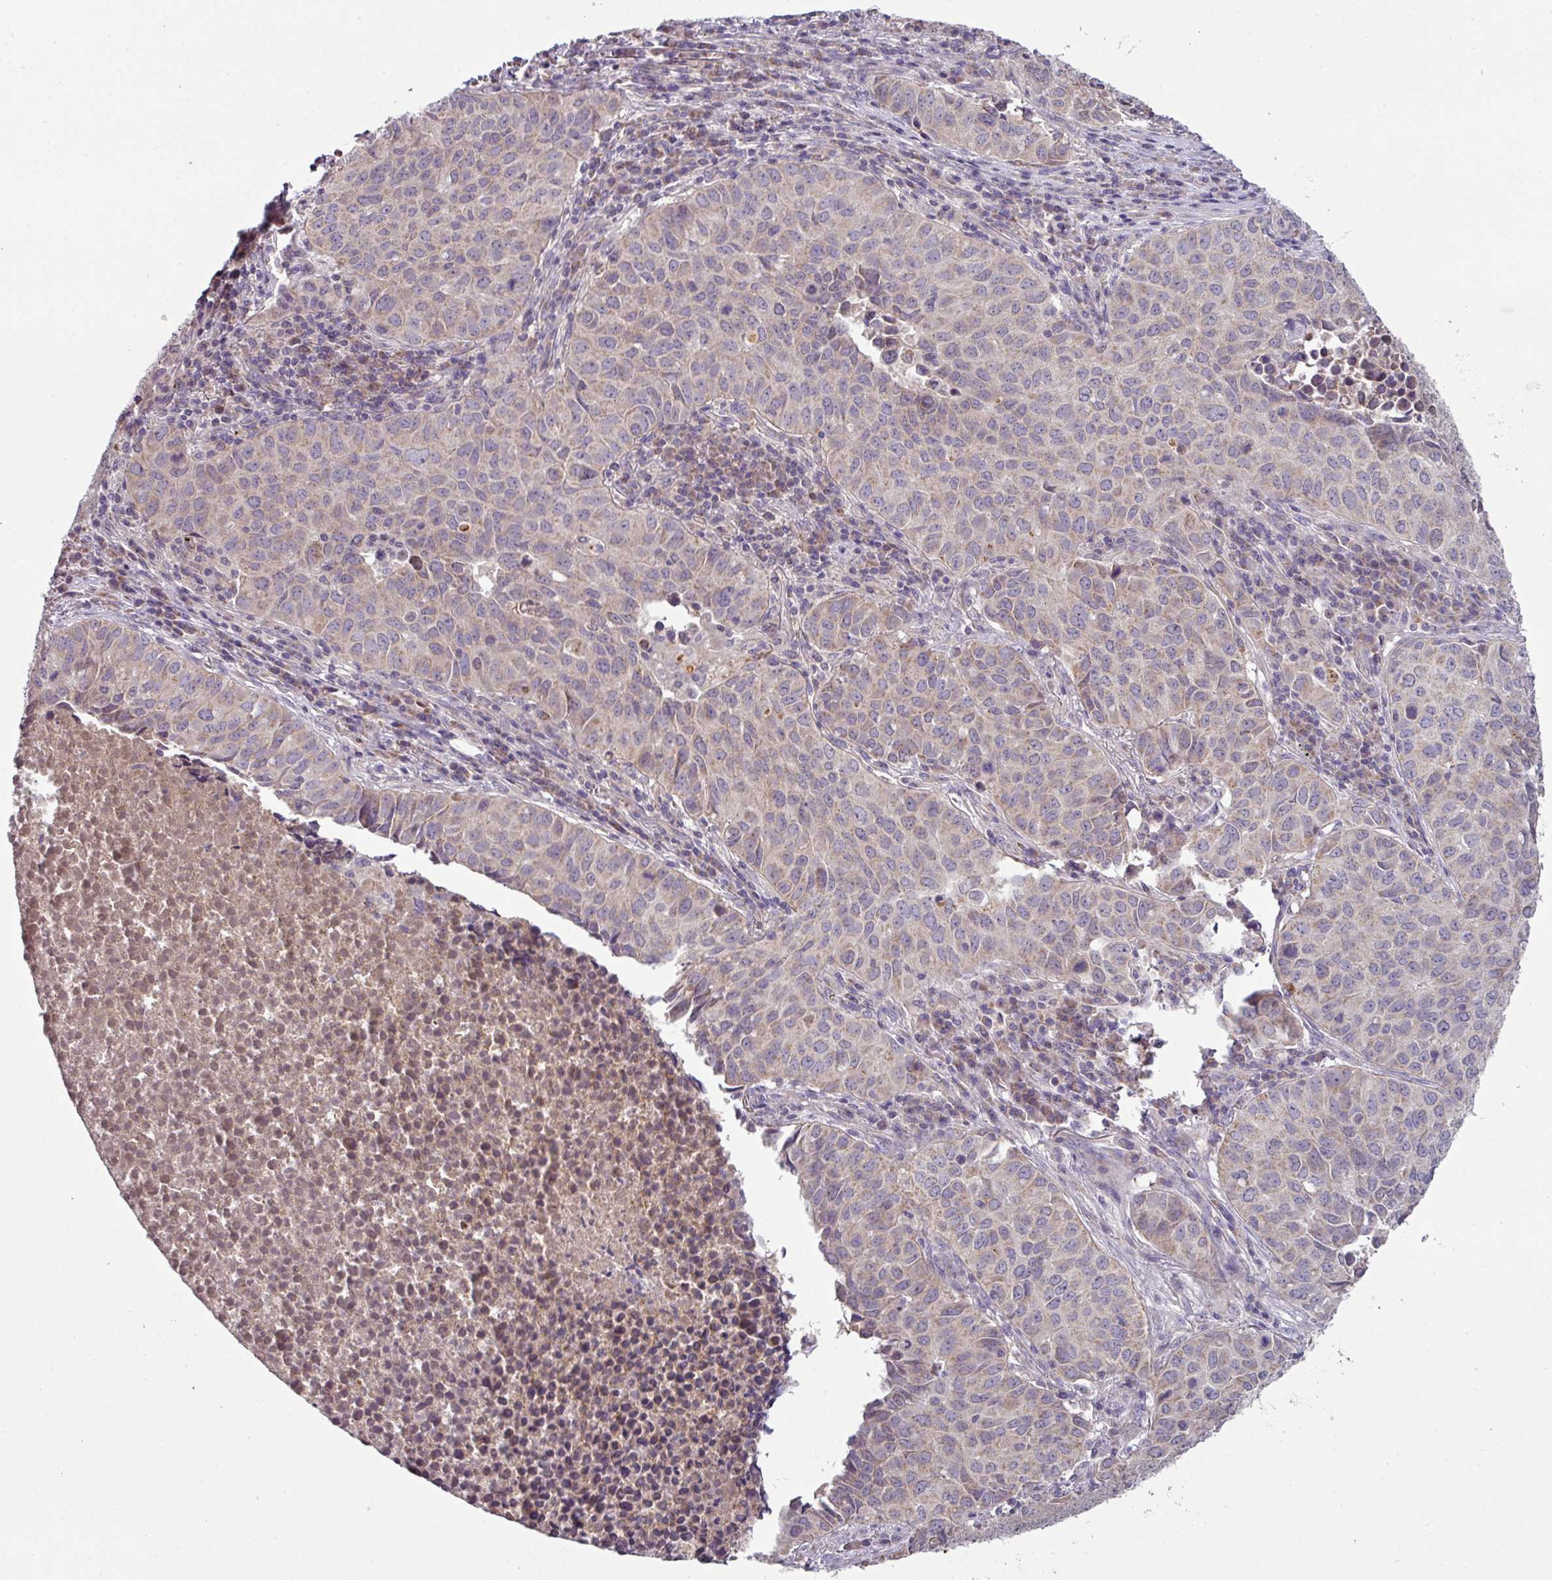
{"staining": {"intensity": "weak", "quantity": "<25%", "location": "cytoplasmic/membranous"}, "tissue": "lung cancer", "cell_type": "Tumor cells", "image_type": "cancer", "snomed": [{"axis": "morphology", "description": "Adenocarcinoma, NOS"}, {"axis": "topography", "description": "Lung"}], "caption": "Tumor cells show no significant positivity in adenocarcinoma (lung). (DAB (3,3'-diaminobenzidine) IHC visualized using brightfield microscopy, high magnification).", "gene": "LRRC9", "patient": {"sex": "female", "age": 50}}